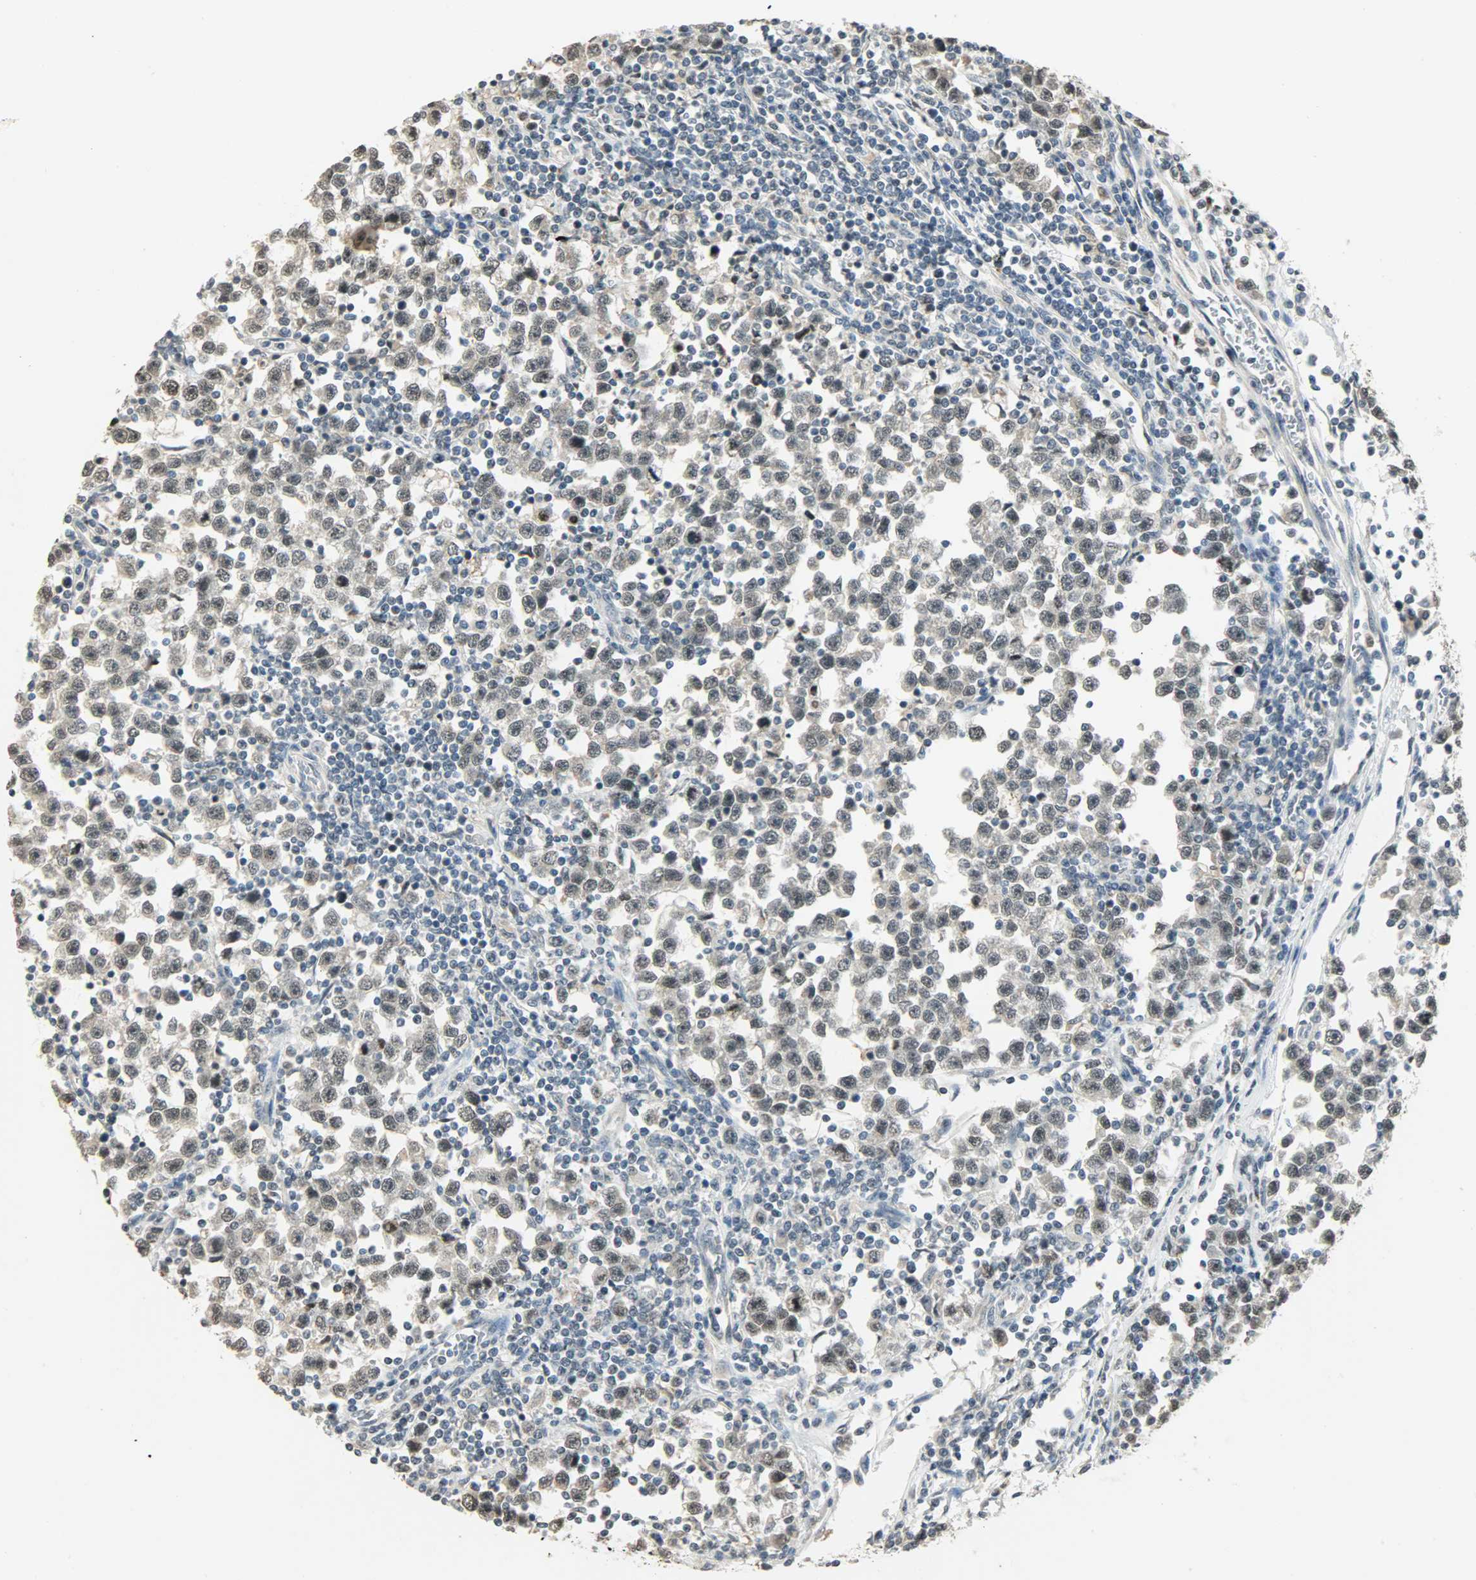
{"staining": {"intensity": "negative", "quantity": "none", "location": "none"}, "tissue": "testis cancer", "cell_type": "Tumor cells", "image_type": "cancer", "snomed": [{"axis": "morphology", "description": "Seminoma, NOS"}, {"axis": "topography", "description": "Testis"}], "caption": "The immunohistochemistry photomicrograph has no significant staining in tumor cells of testis seminoma tissue.", "gene": "SMARCA5", "patient": {"sex": "male", "age": 43}}